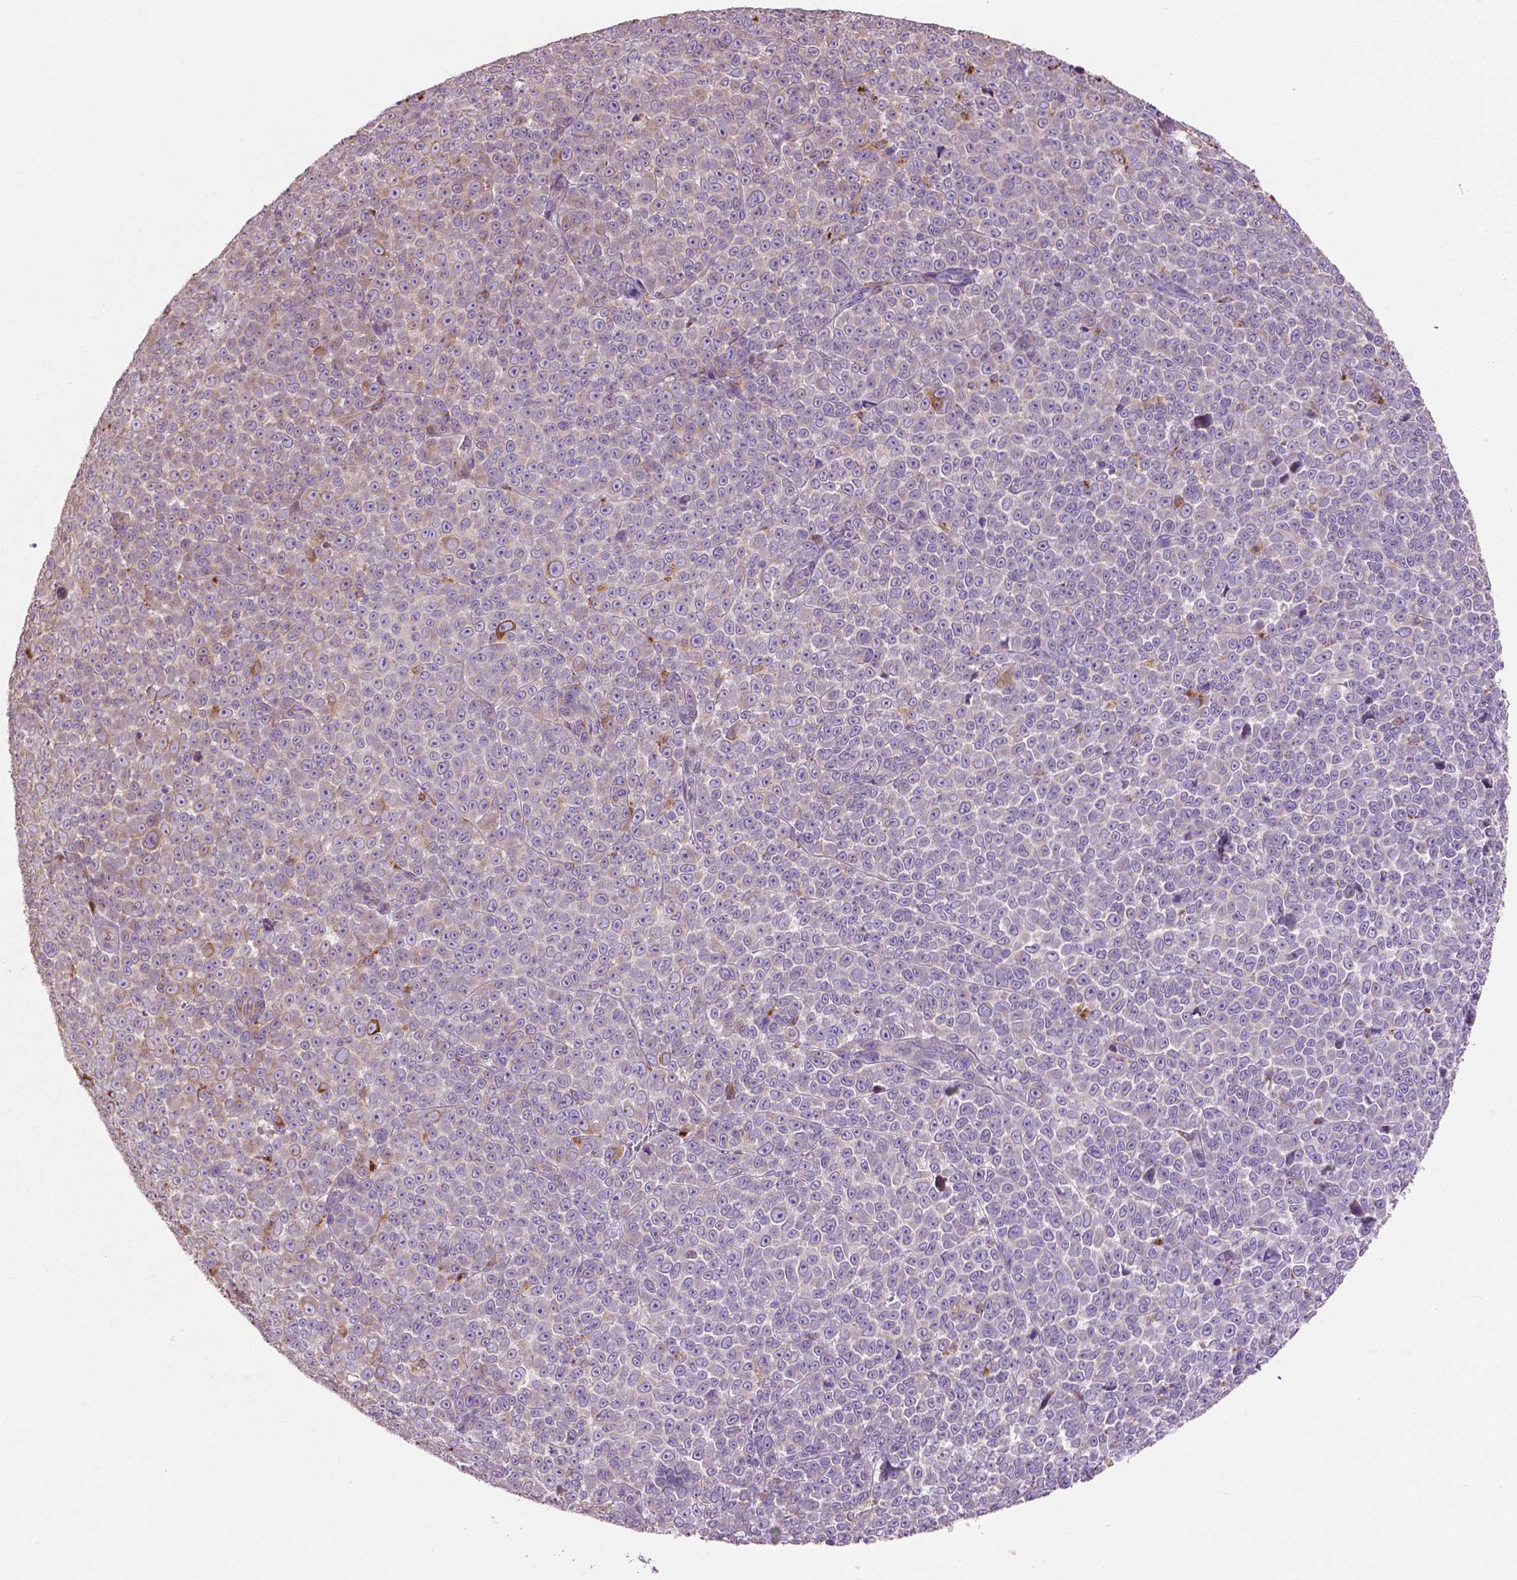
{"staining": {"intensity": "negative", "quantity": "none", "location": "none"}, "tissue": "melanoma", "cell_type": "Tumor cells", "image_type": "cancer", "snomed": [{"axis": "morphology", "description": "Malignant melanoma, NOS"}, {"axis": "topography", "description": "Skin"}], "caption": "Malignant melanoma was stained to show a protein in brown. There is no significant staining in tumor cells.", "gene": "MBTPS1", "patient": {"sex": "female", "age": 95}}